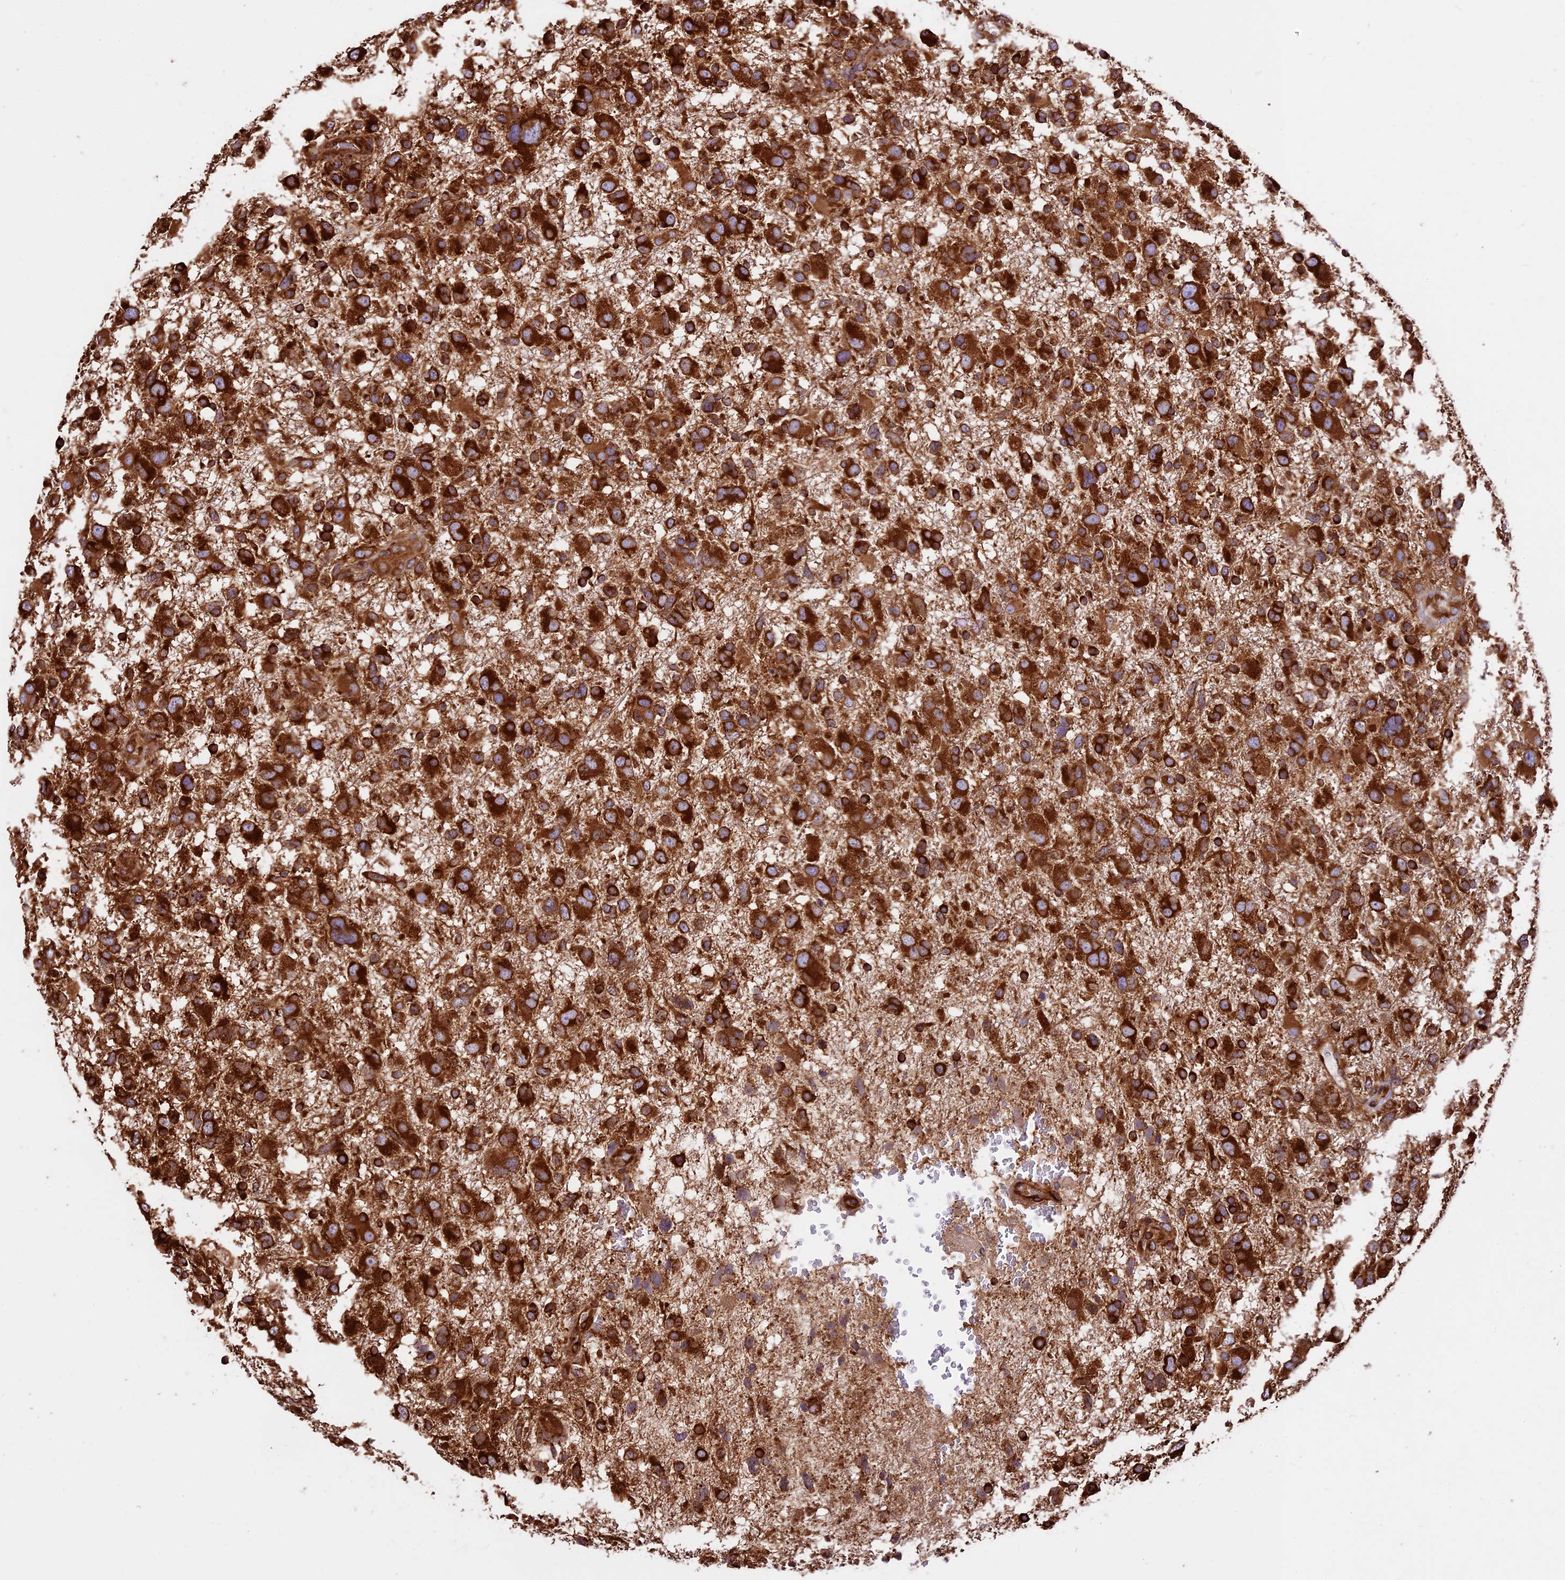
{"staining": {"intensity": "strong", "quantity": ">75%", "location": "cytoplasmic/membranous"}, "tissue": "glioma", "cell_type": "Tumor cells", "image_type": "cancer", "snomed": [{"axis": "morphology", "description": "Glioma, malignant, High grade"}, {"axis": "topography", "description": "Brain"}], "caption": "IHC photomicrograph of glioma stained for a protein (brown), which demonstrates high levels of strong cytoplasmic/membranous staining in approximately >75% of tumor cells.", "gene": "KARS1", "patient": {"sex": "male", "age": 61}}